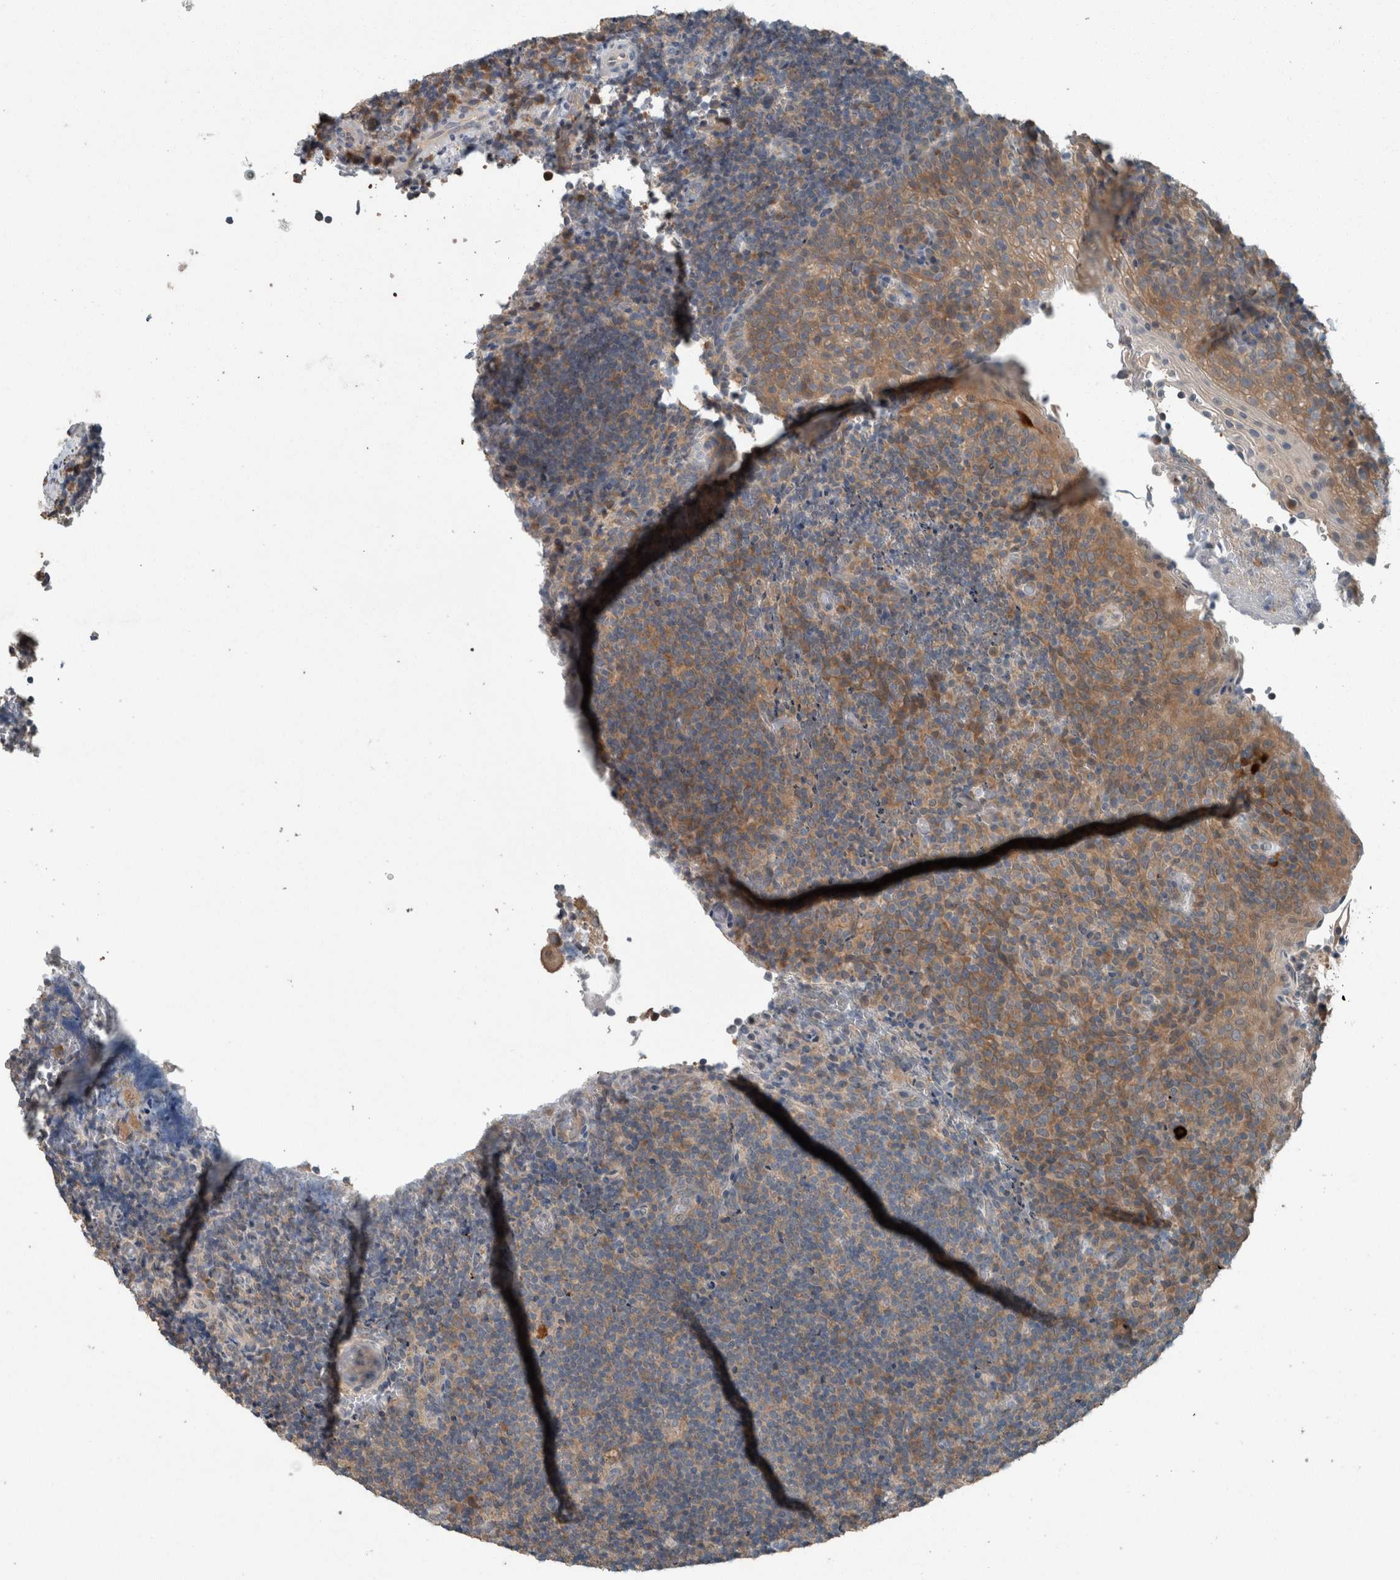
{"staining": {"intensity": "moderate", "quantity": "25%-75%", "location": "cytoplasmic/membranous"}, "tissue": "lymphoma", "cell_type": "Tumor cells", "image_type": "cancer", "snomed": [{"axis": "morphology", "description": "Malignant lymphoma, non-Hodgkin's type, High grade"}, {"axis": "topography", "description": "Tonsil"}], "caption": "A medium amount of moderate cytoplasmic/membranous positivity is present in approximately 25%-75% of tumor cells in high-grade malignant lymphoma, non-Hodgkin's type tissue. The staining was performed using DAB (3,3'-diaminobenzidine) to visualize the protein expression in brown, while the nuclei were stained in blue with hematoxylin (Magnification: 20x).", "gene": "KNTC1", "patient": {"sex": "female", "age": 36}}